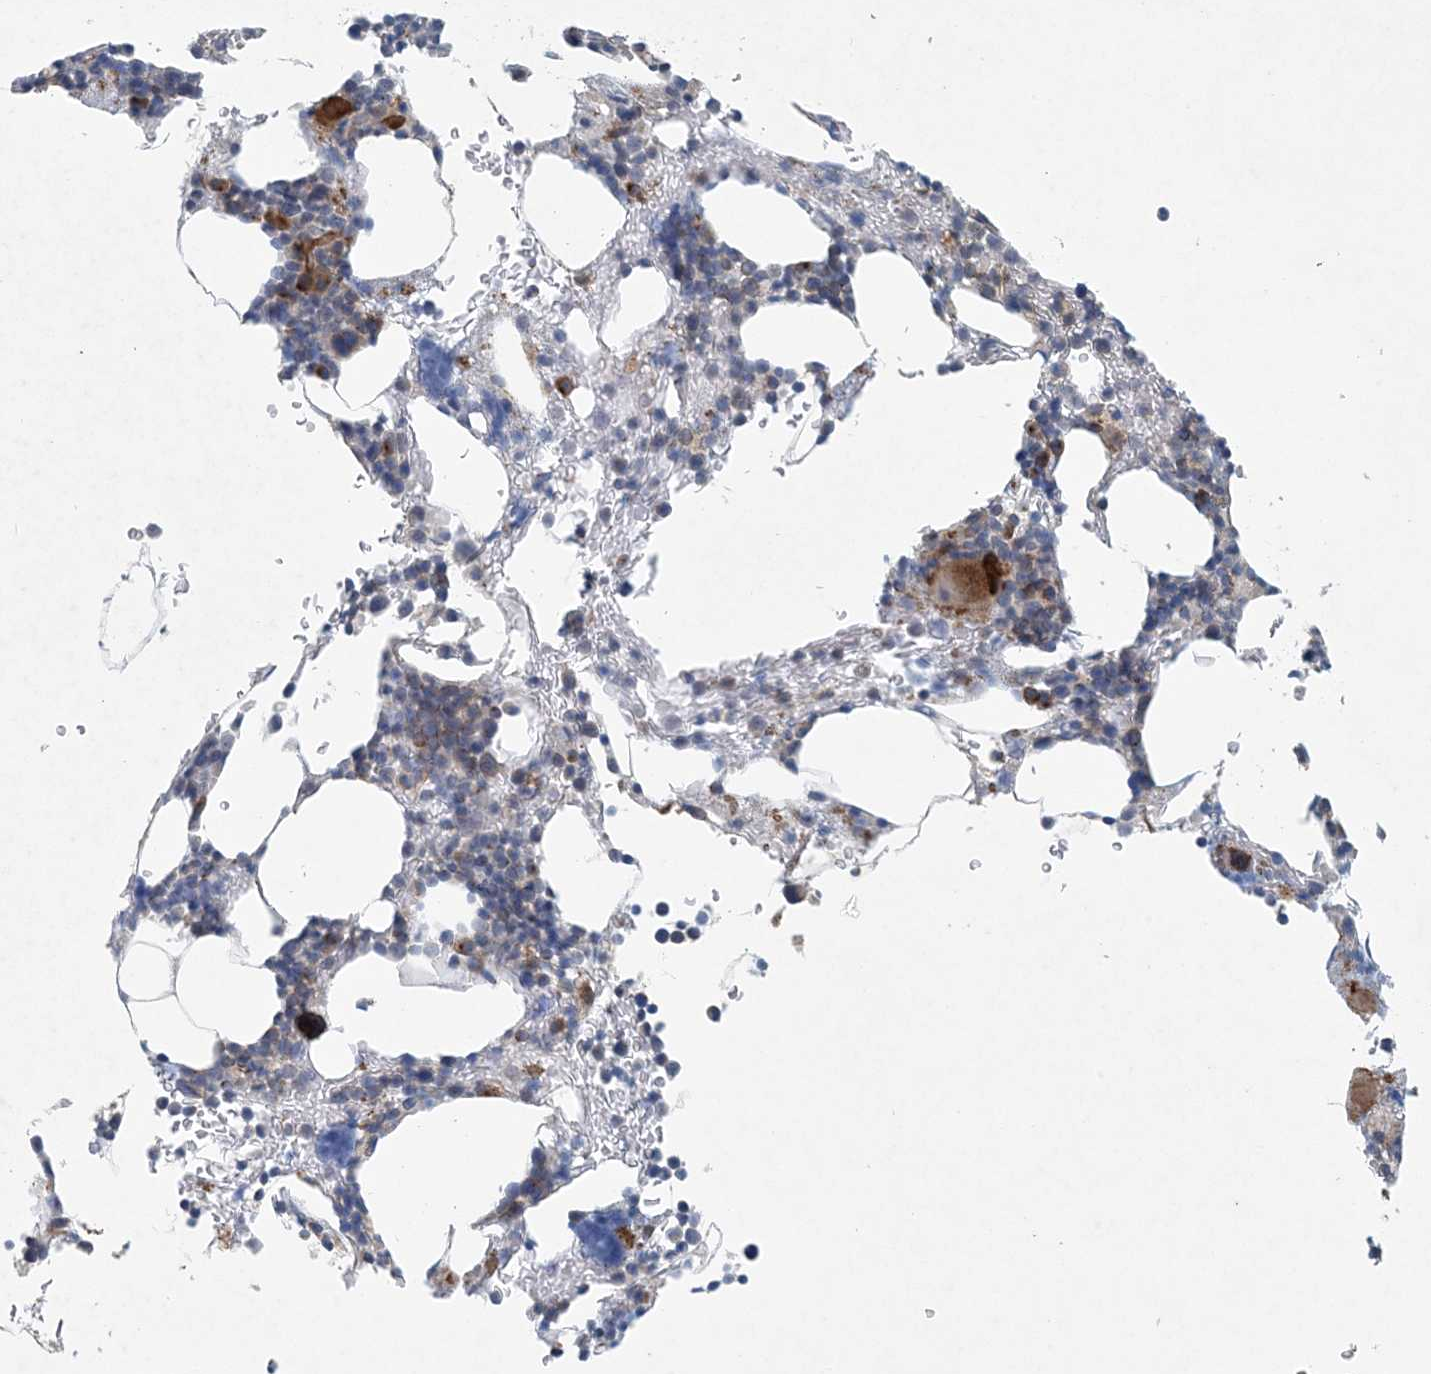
{"staining": {"intensity": "moderate", "quantity": "<25%", "location": "cytoplasmic/membranous"}, "tissue": "bone marrow", "cell_type": "Hematopoietic cells", "image_type": "normal", "snomed": [{"axis": "morphology", "description": "Normal tissue, NOS"}, {"axis": "topography", "description": "Bone marrow"}], "caption": "An immunohistochemistry histopathology image of unremarkable tissue is shown. Protein staining in brown labels moderate cytoplasmic/membranous positivity in bone marrow within hematopoietic cells.", "gene": "HIKESHI", "patient": {"sex": "male"}}